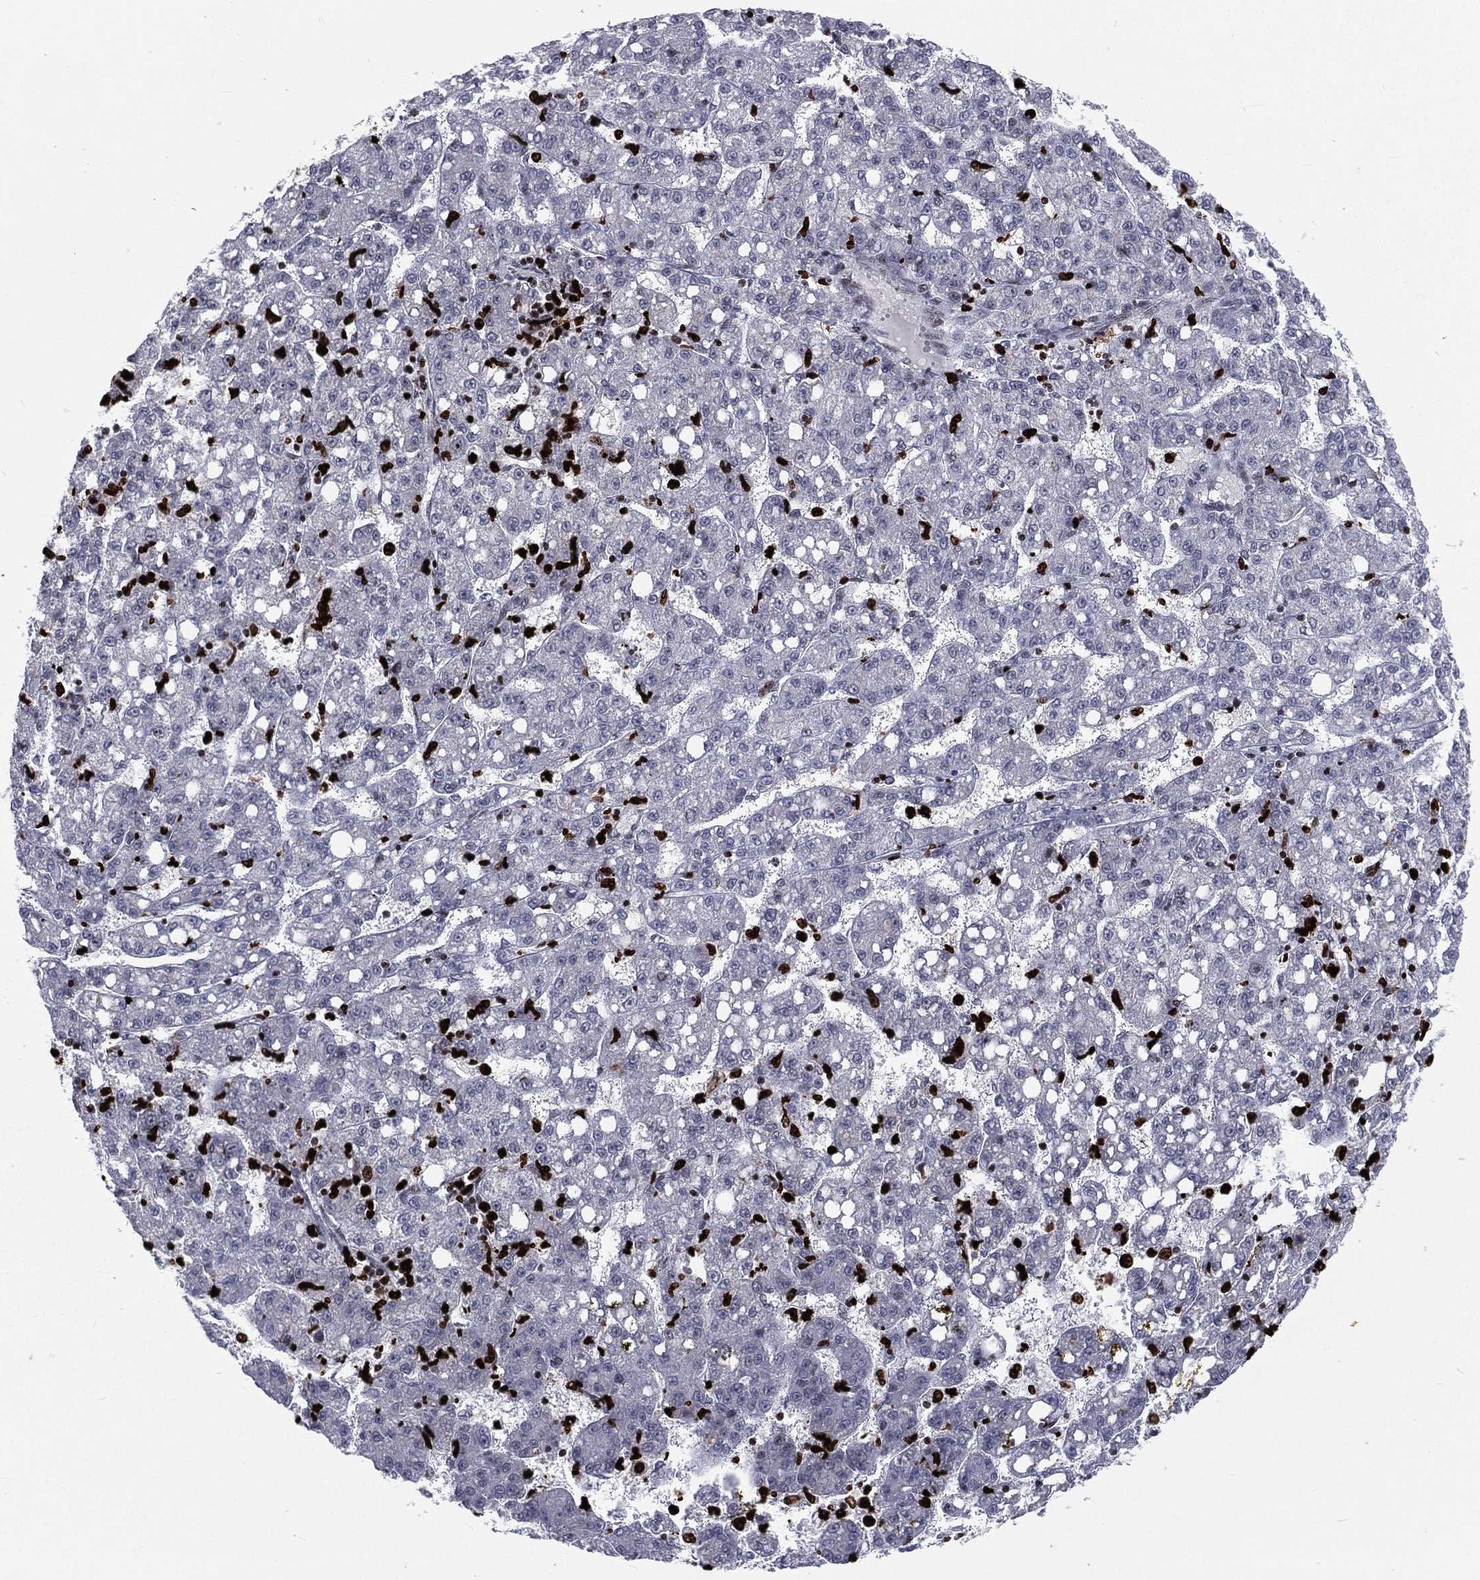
{"staining": {"intensity": "negative", "quantity": "none", "location": "none"}, "tissue": "liver cancer", "cell_type": "Tumor cells", "image_type": "cancer", "snomed": [{"axis": "morphology", "description": "Carcinoma, Hepatocellular, NOS"}, {"axis": "topography", "description": "Liver"}], "caption": "Photomicrograph shows no protein staining in tumor cells of liver cancer (hepatocellular carcinoma) tissue.", "gene": "MNDA", "patient": {"sex": "female", "age": 65}}